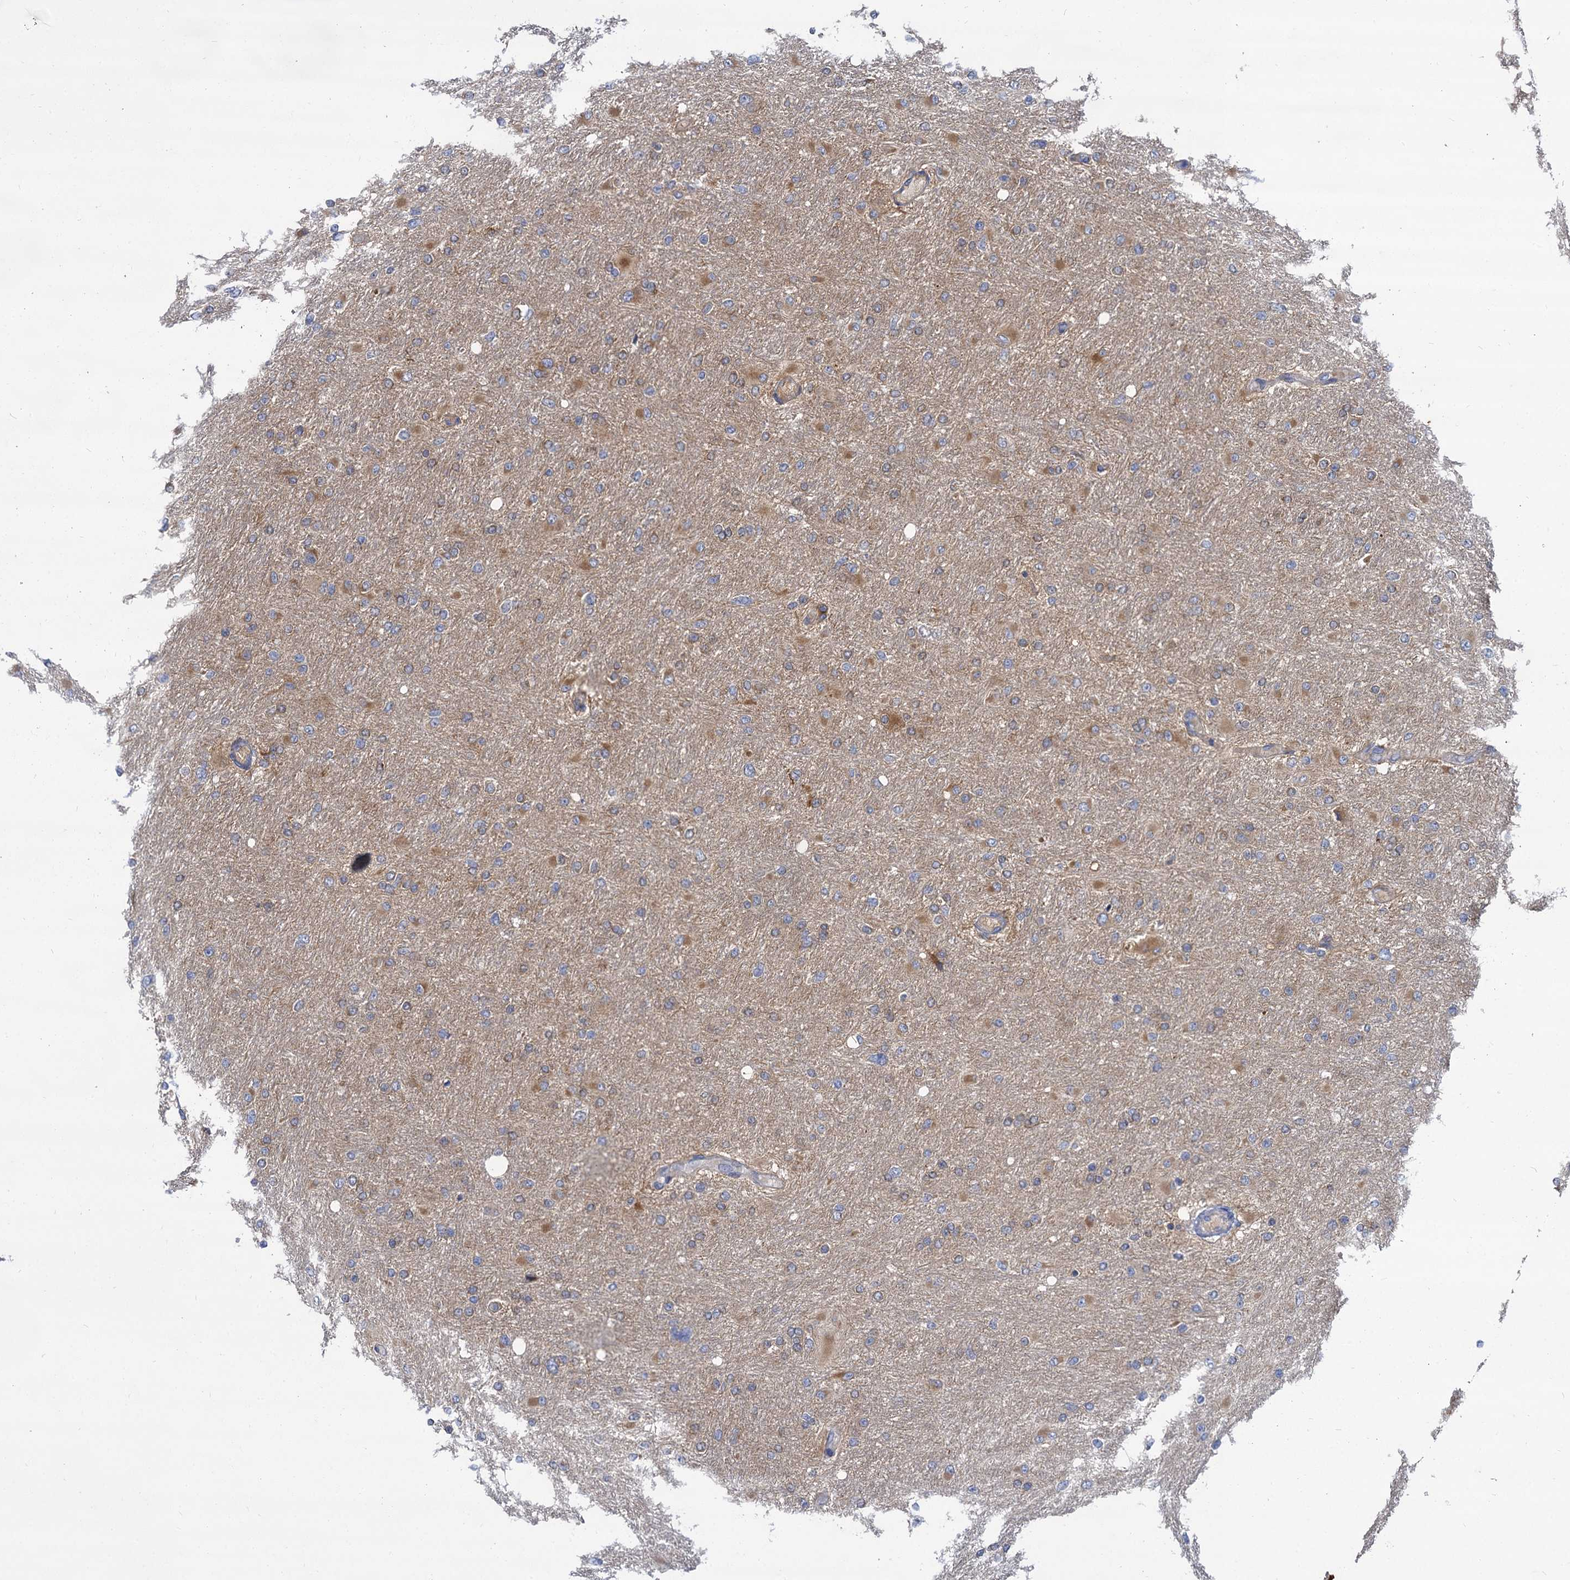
{"staining": {"intensity": "moderate", "quantity": "25%-75%", "location": "cytoplasmic/membranous"}, "tissue": "glioma", "cell_type": "Tumor cells", "image_type": "cancer", "snomed": [{"axis": "morphology", "description": "Glioma, malignant, High grade"}, {"axis": "topography", "description": "Cerebral cortex"}], "caption": "Glioma tissue displays moderate cytoplasmic/membranous staining in about 25%-75% of tumor cells, visualized by immunohistochemistry.", "gene": "GCLC", "patient": {"sex": "female", "age": 36}}